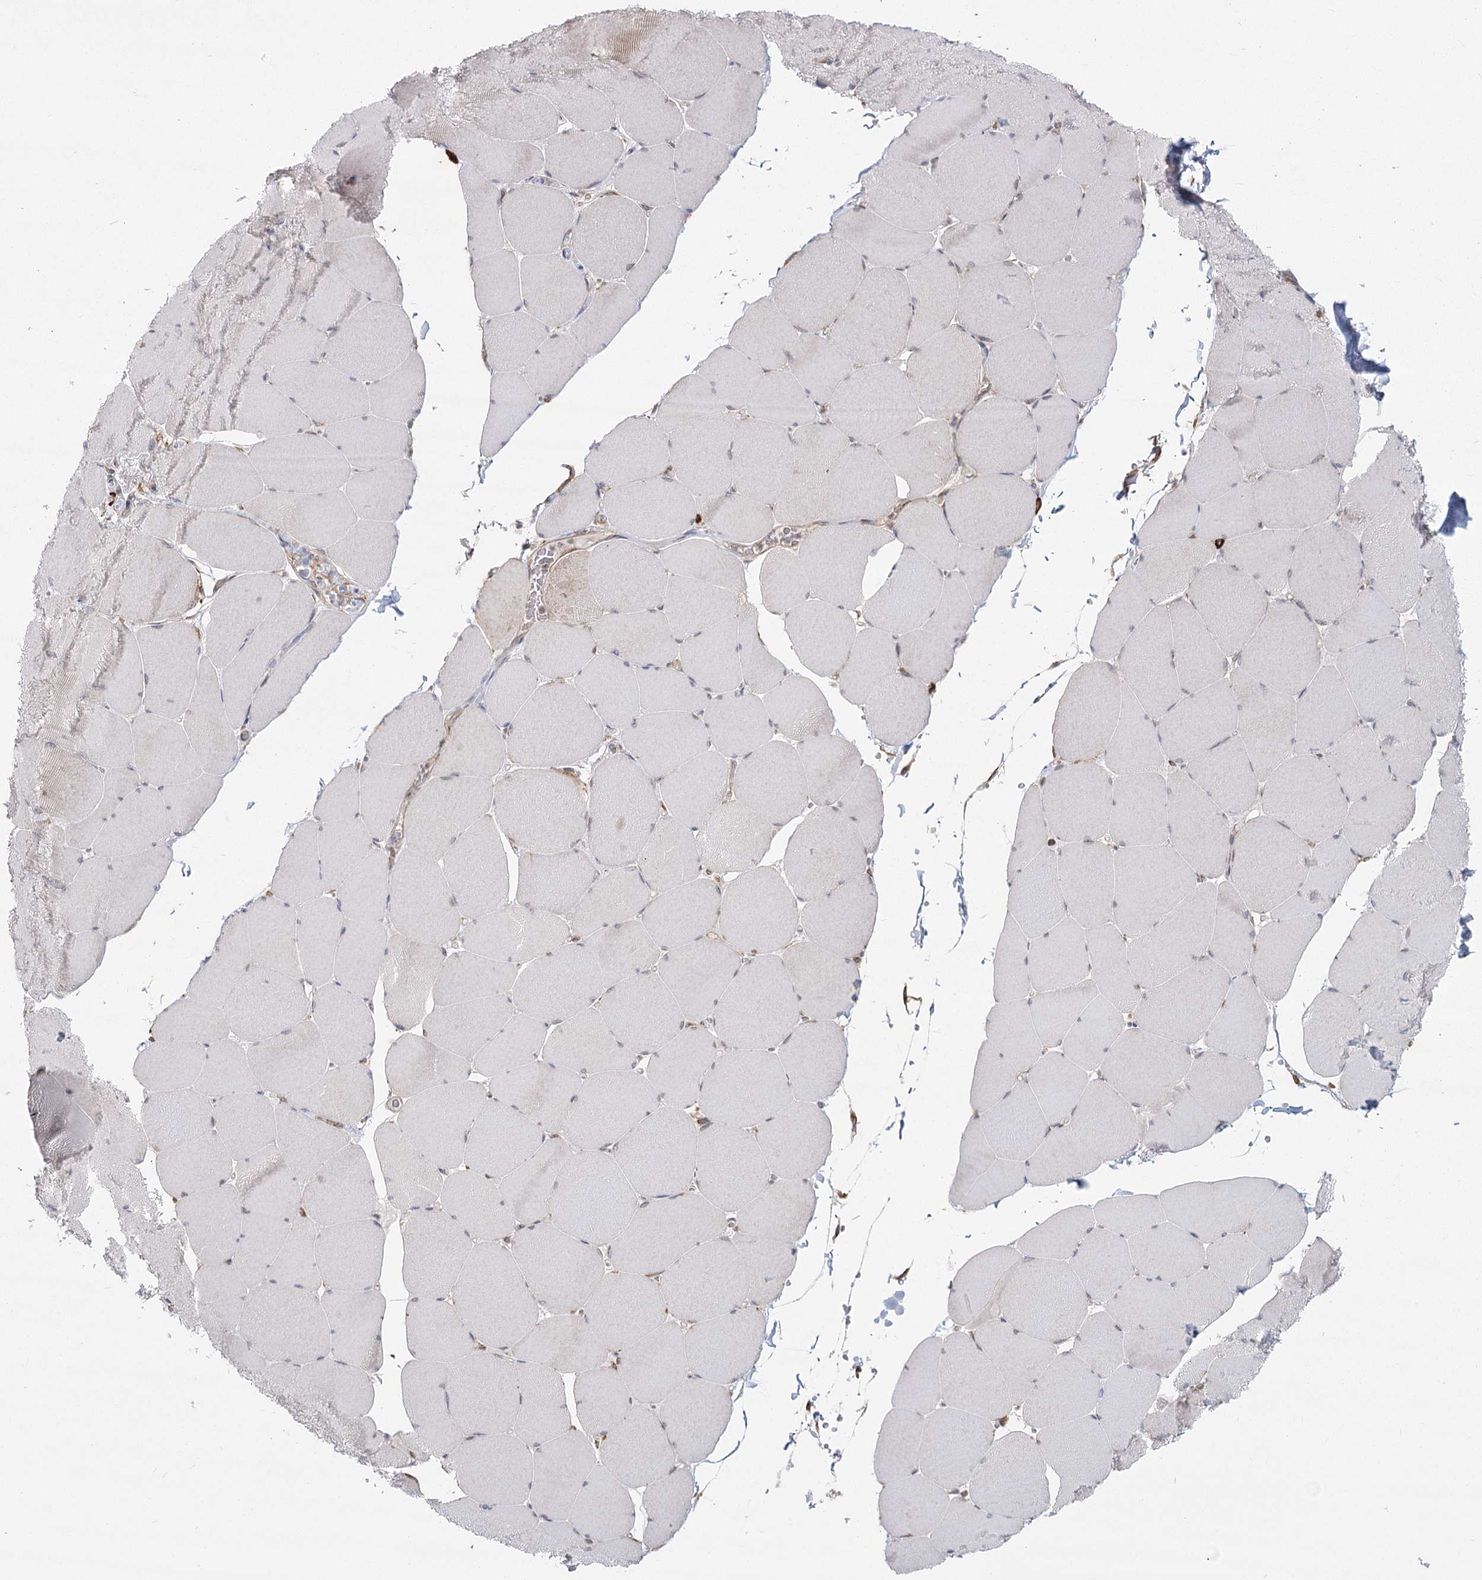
{"staining": {"intensity": "negative", "quantity": "none", "location": "none"}, "tissue": "skeletal muscle", "cell_type": "Myocytes", "image_type": "normal", "snomed": [{"axis": "morphology", "description": "Normal tissue, NOS"}, {"axis": "topography", "description": "Skeletal muscle"}, {"axis": "topography", "description": "Head-Neck"}], "caption": "This is an immunohistochemistry histopathology image of normal skeletal muscle. There is no staining in myocytes.", "gene": "AP2M1", "patient": {"sex": "male", "age": 66}}